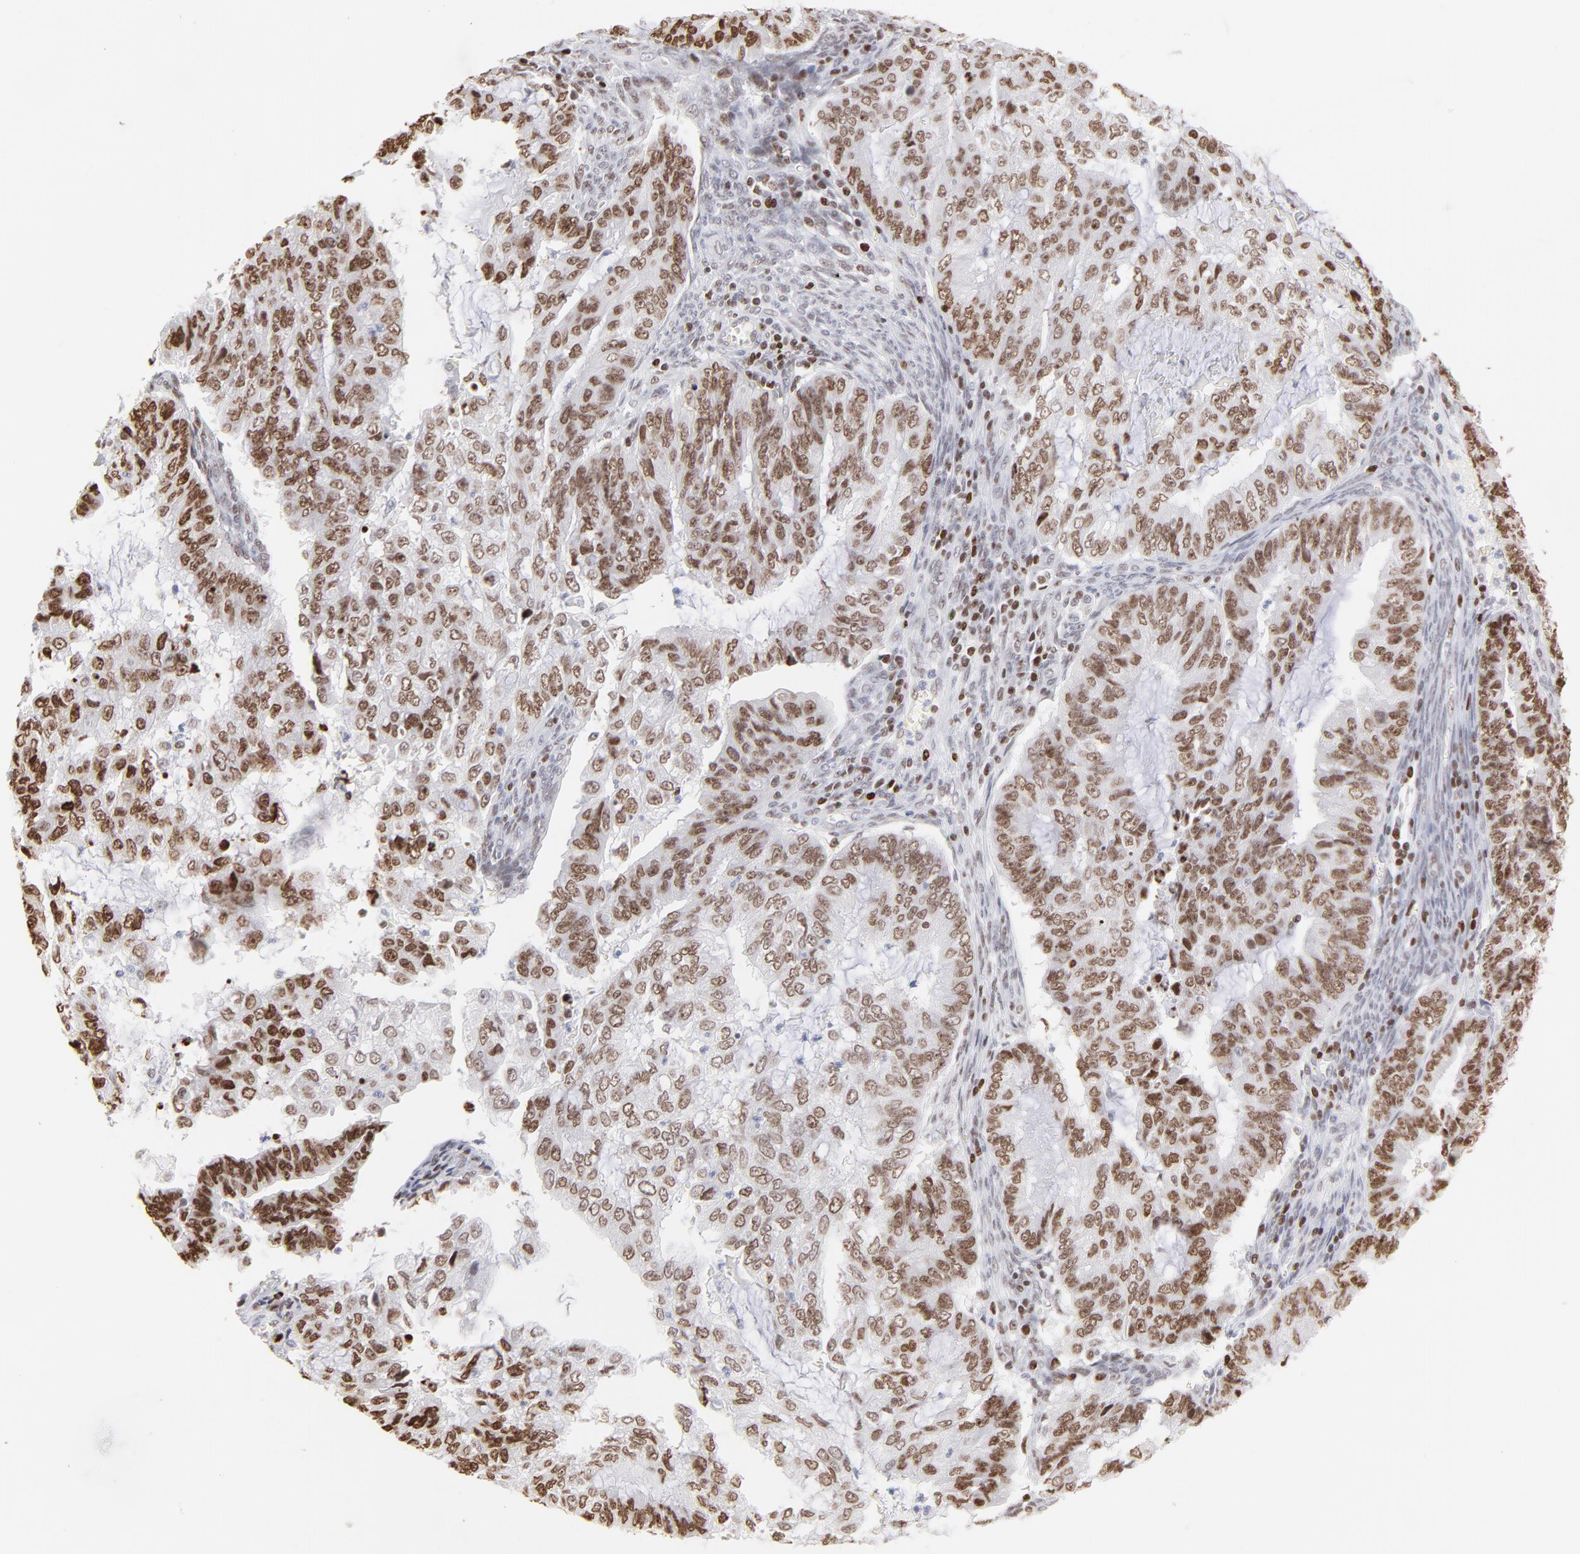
{"staining": {"intensity": "moderate", "quantity": ">75%", "location": "nuclear"}, "tissue": "endometrial cancer", "cell_type": "Tumor cells", "image_type": "cancer", "snomed": [{"axis": "morphology", "description": "Adenocarcinoma, NOS"}, {"axis": "topography", "description": "Endometrium"}], "caption": "Human endometrial cancer stained for a protein (brown) shows moderate nuclear positive expression in about >75% of tumor cells.", "gene": "PARP1", "patient": {"sex": "female", "age": 75}}